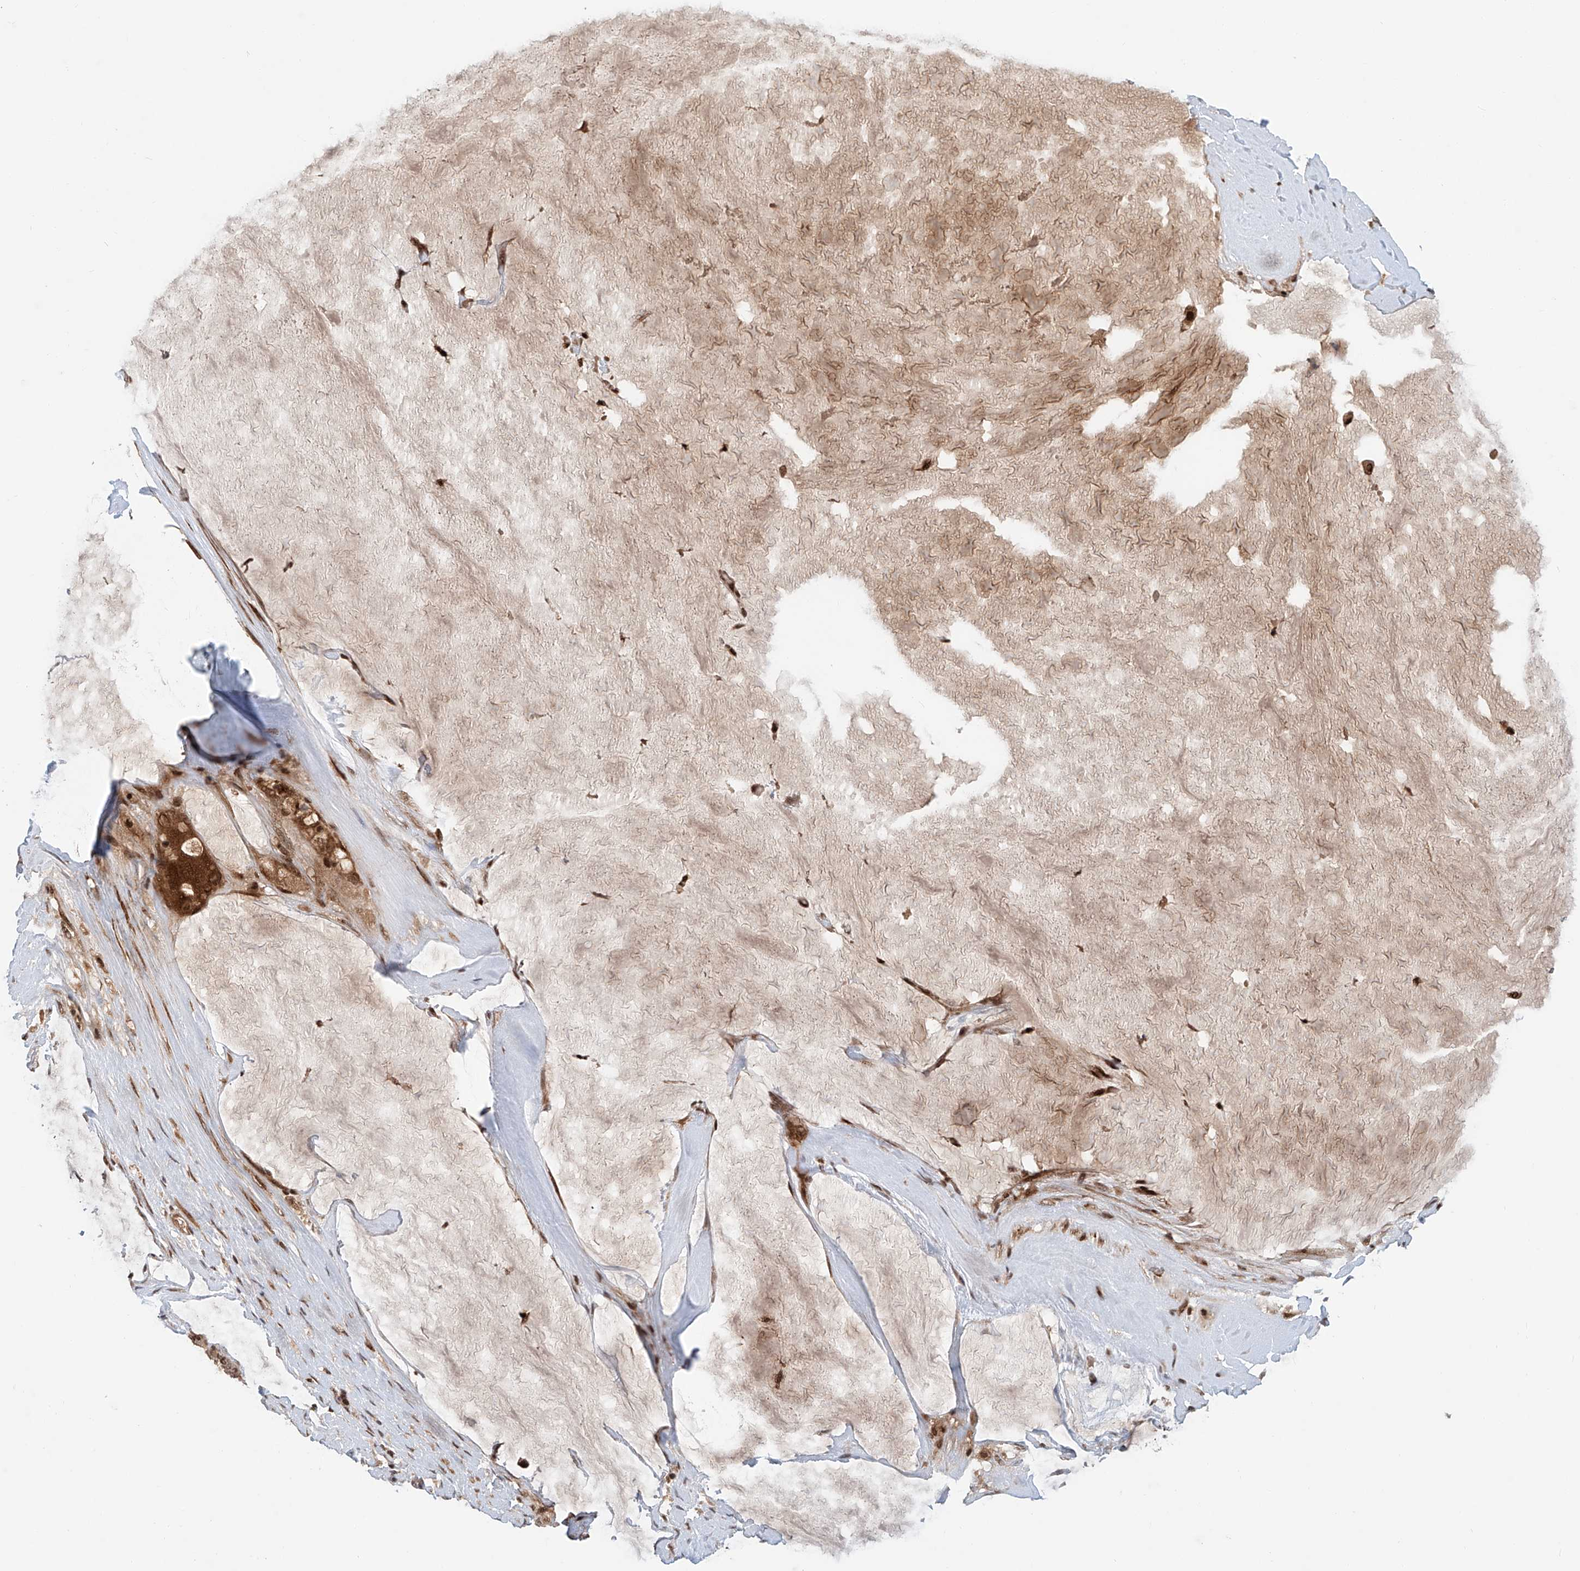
{"staining": {"intensity": "strong", "quantity": ">75%", "location": "cytoplasmic/membranous,nuclear"}, "tissue": "ovarian cancer", "cell_type": "Tumor cells", "image_type": "cancer", "snomed": [{"axis": "morphology", "description": "Cystadenocarcinoma, mucinous, NOS"}, {"axis": "topography", "description": "Ovary"}], "caption": "Immunohistochemistry (IHC) of human ovarian cancer (mucinous cystadenocarcinoma) exhibits high levels of strong cytoplasmic/membranous and nuclear staining in approximately >75% of tumor cells. (DAB (3,3'-diaminobenzidine) IHC, brown staining for protein, blue staining for nuclei).", "gene": "ZNF470", "patient": {"sex": "female", "age": 61}}